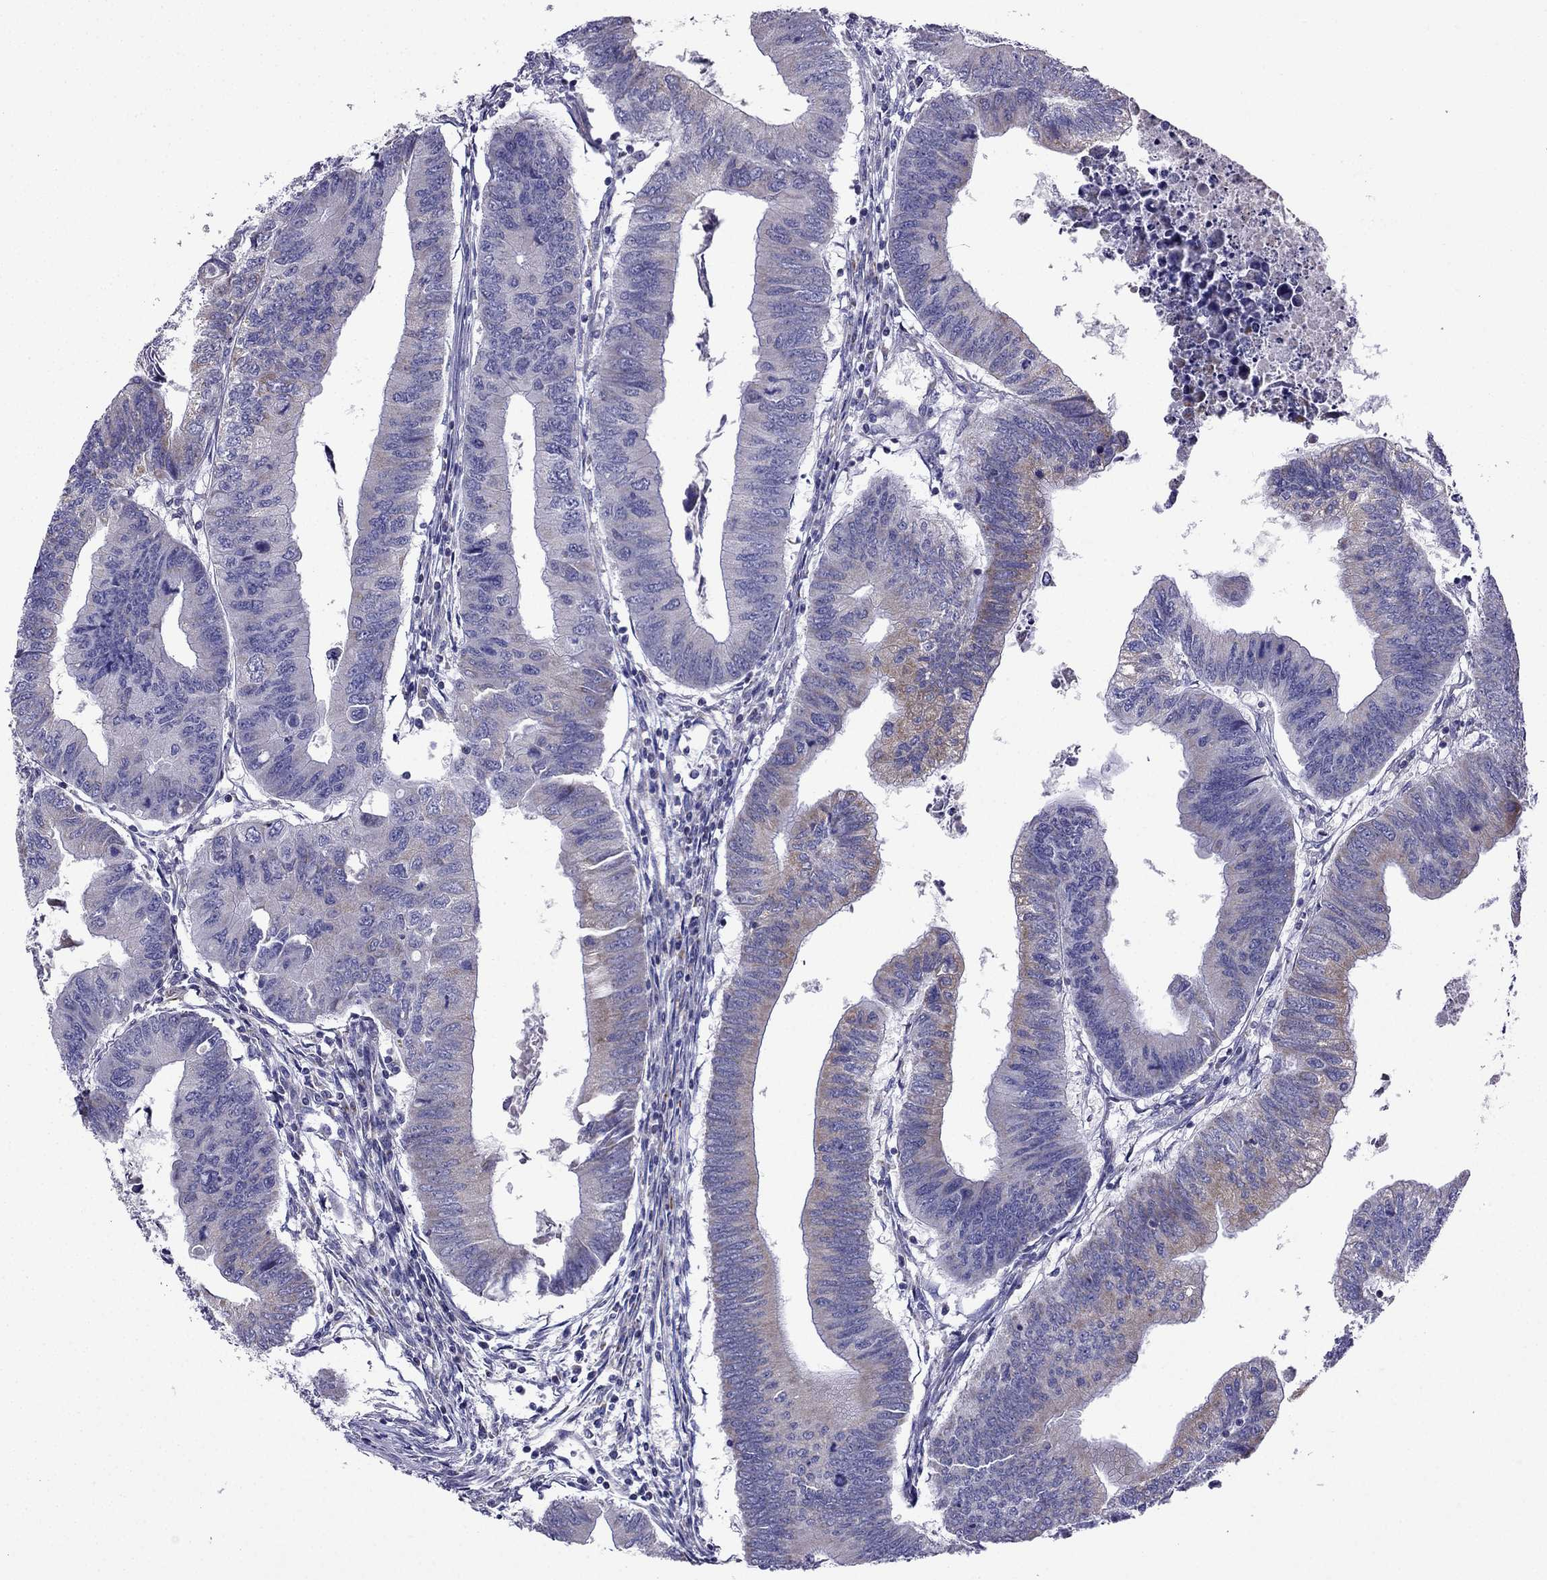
{"staining": {"intensity": "weak", "quantity": "<25%", "location": "cytoplasmic/membranous"}, "tissue": "colorectal cancer", "cell_type": "Tumor cells", "image_type": "cancer", "snomed": [{"axis": "morphology", "description": "Adenocarcinoma, NOS"}, {"axis": "topography", "description": "Colon"}], "caption": "This is an immunohistochemistry histopathology image of adenocarcinoma (colorectal). There is no expression in tumor cells.", "gene": "KIF5A", "patient": {"sex": "male", "age": 53}}